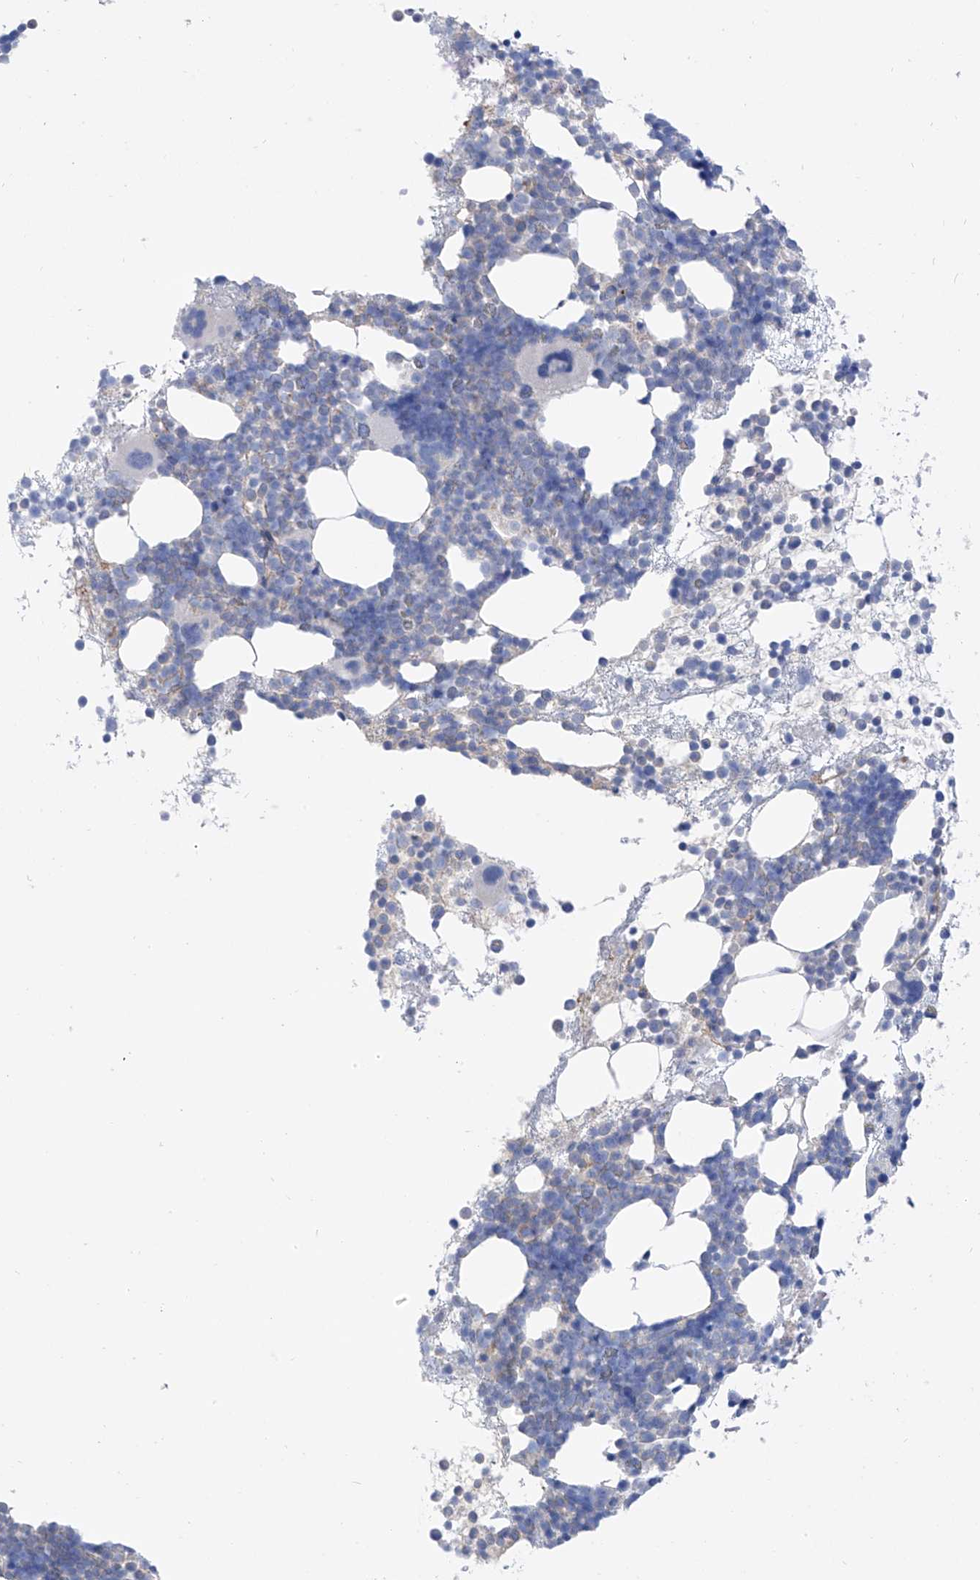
{"staining": {"intensity": "negative", "quantity": "none", "location": "none"}, "tissue": "bone marrow", "cell_type": "Hematopoietic cells", "image_type": "normal", "snomed": [{"axis": "morphology", "description": "Normal tissue, NOS"}, {"axis": "topography", "description": "Bone marrow"}], "caption": "High power microscopy image of an immunohistochemistry (IHC) histopathology image of benign bone marrow, revealing no significant positivity in hematopoietic cells. (DAB immunohistochemistry (IHC) with hematoxylin counter stain).", "gene": "ITGA9", "patient": {"sex": "female", "age": 57}}